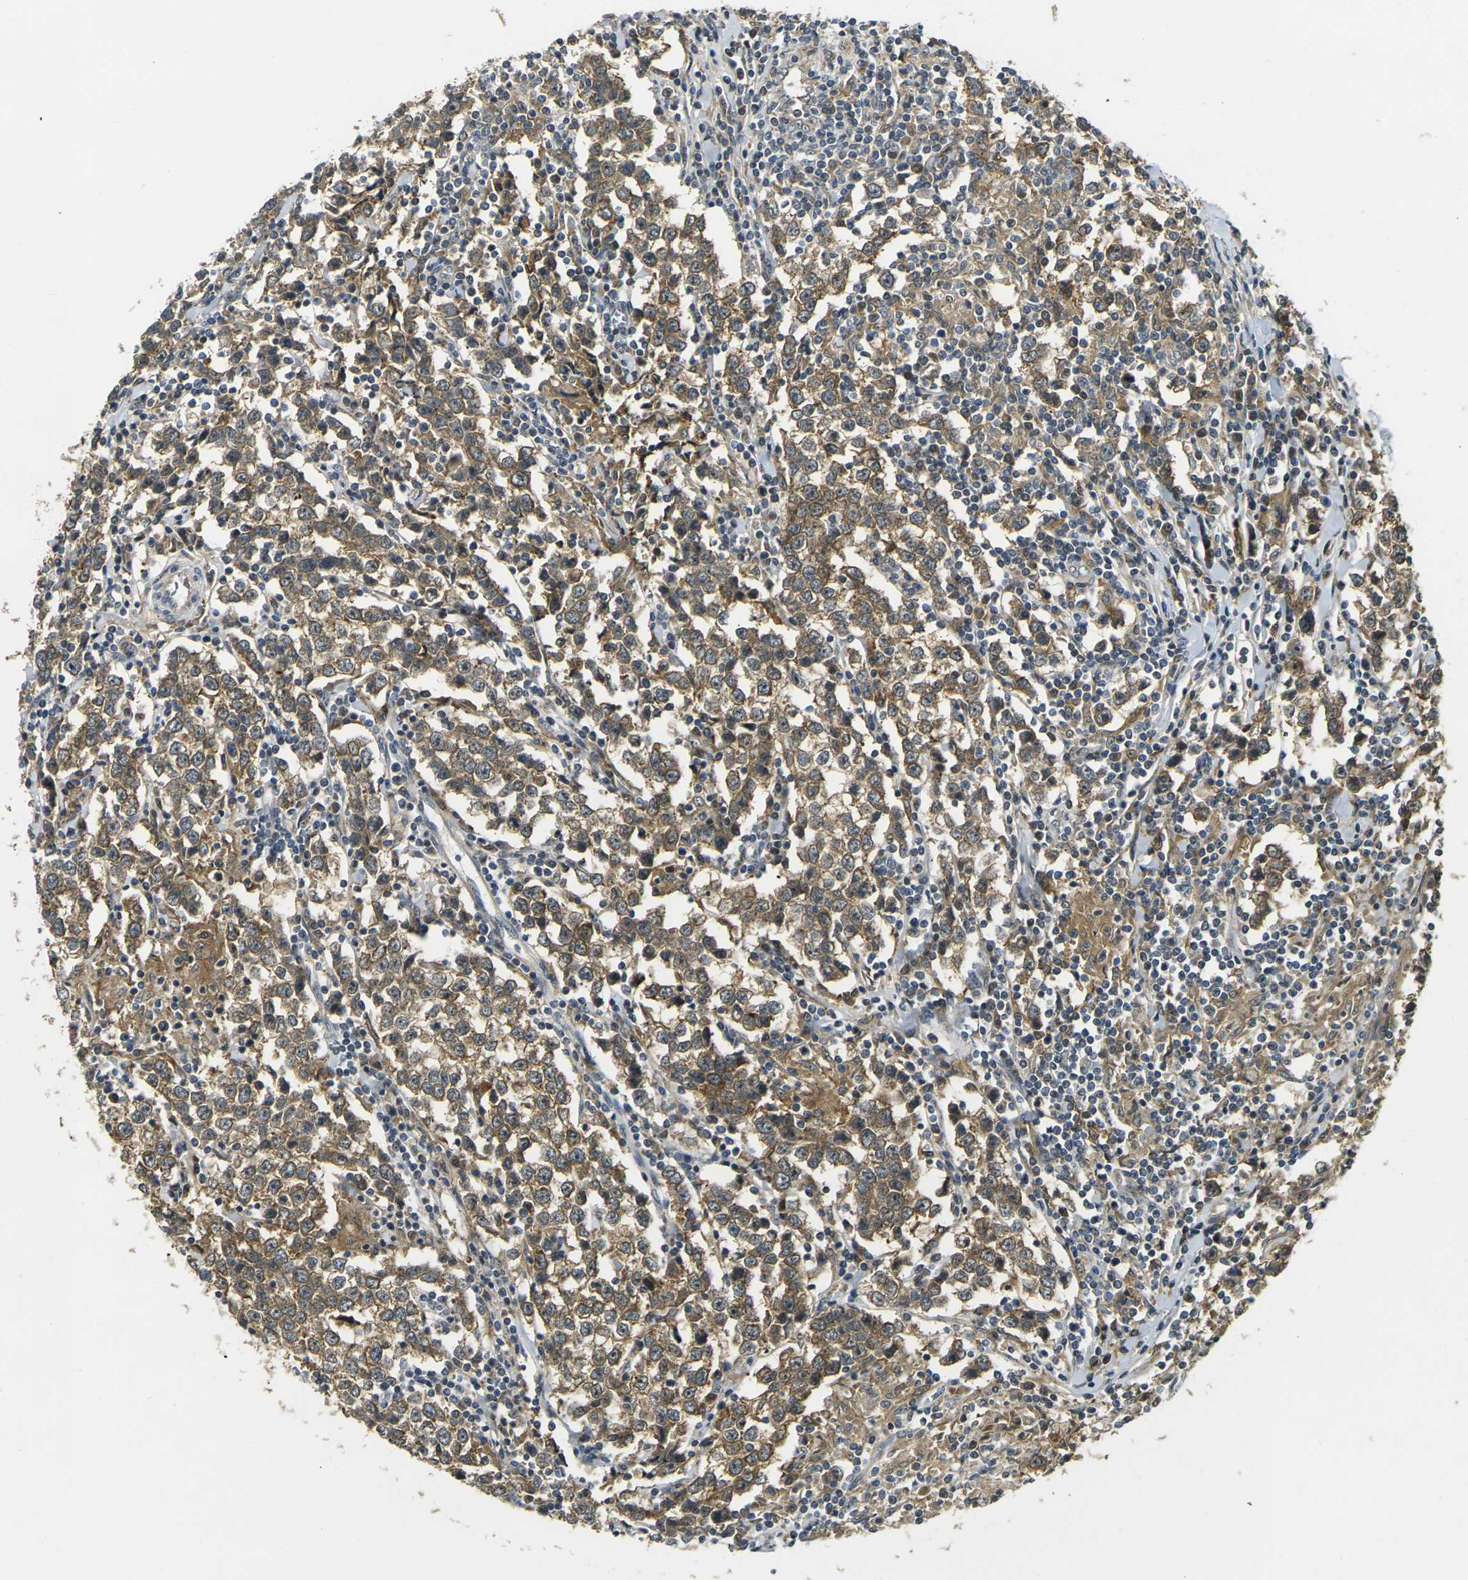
{"staining": {"intensity": "moderate", "quantity": ">75%", "location": "cytoplasmic/membranous"}, "tissue": "testis cancer", "cell_type": "Tumor cells", "image_type": "cancer", "snomed": [{"axis": "morphology", "description": "Seminoma, NOS"}, {"axis": "morphology", "description": "Carcinoma, Embryonal, NOS"}, {"axis": "topography", "description": "Testis"}], "caption": "A high-resolution histopathology image shows immunohistochemistry staining of testis embryonal carcinoma, which exhibits moderate cytoplasmic/membranous staining in about >75% of tumor cells.", "gene": "PIGL", "patient": {"sex": "male", "age": 36}}